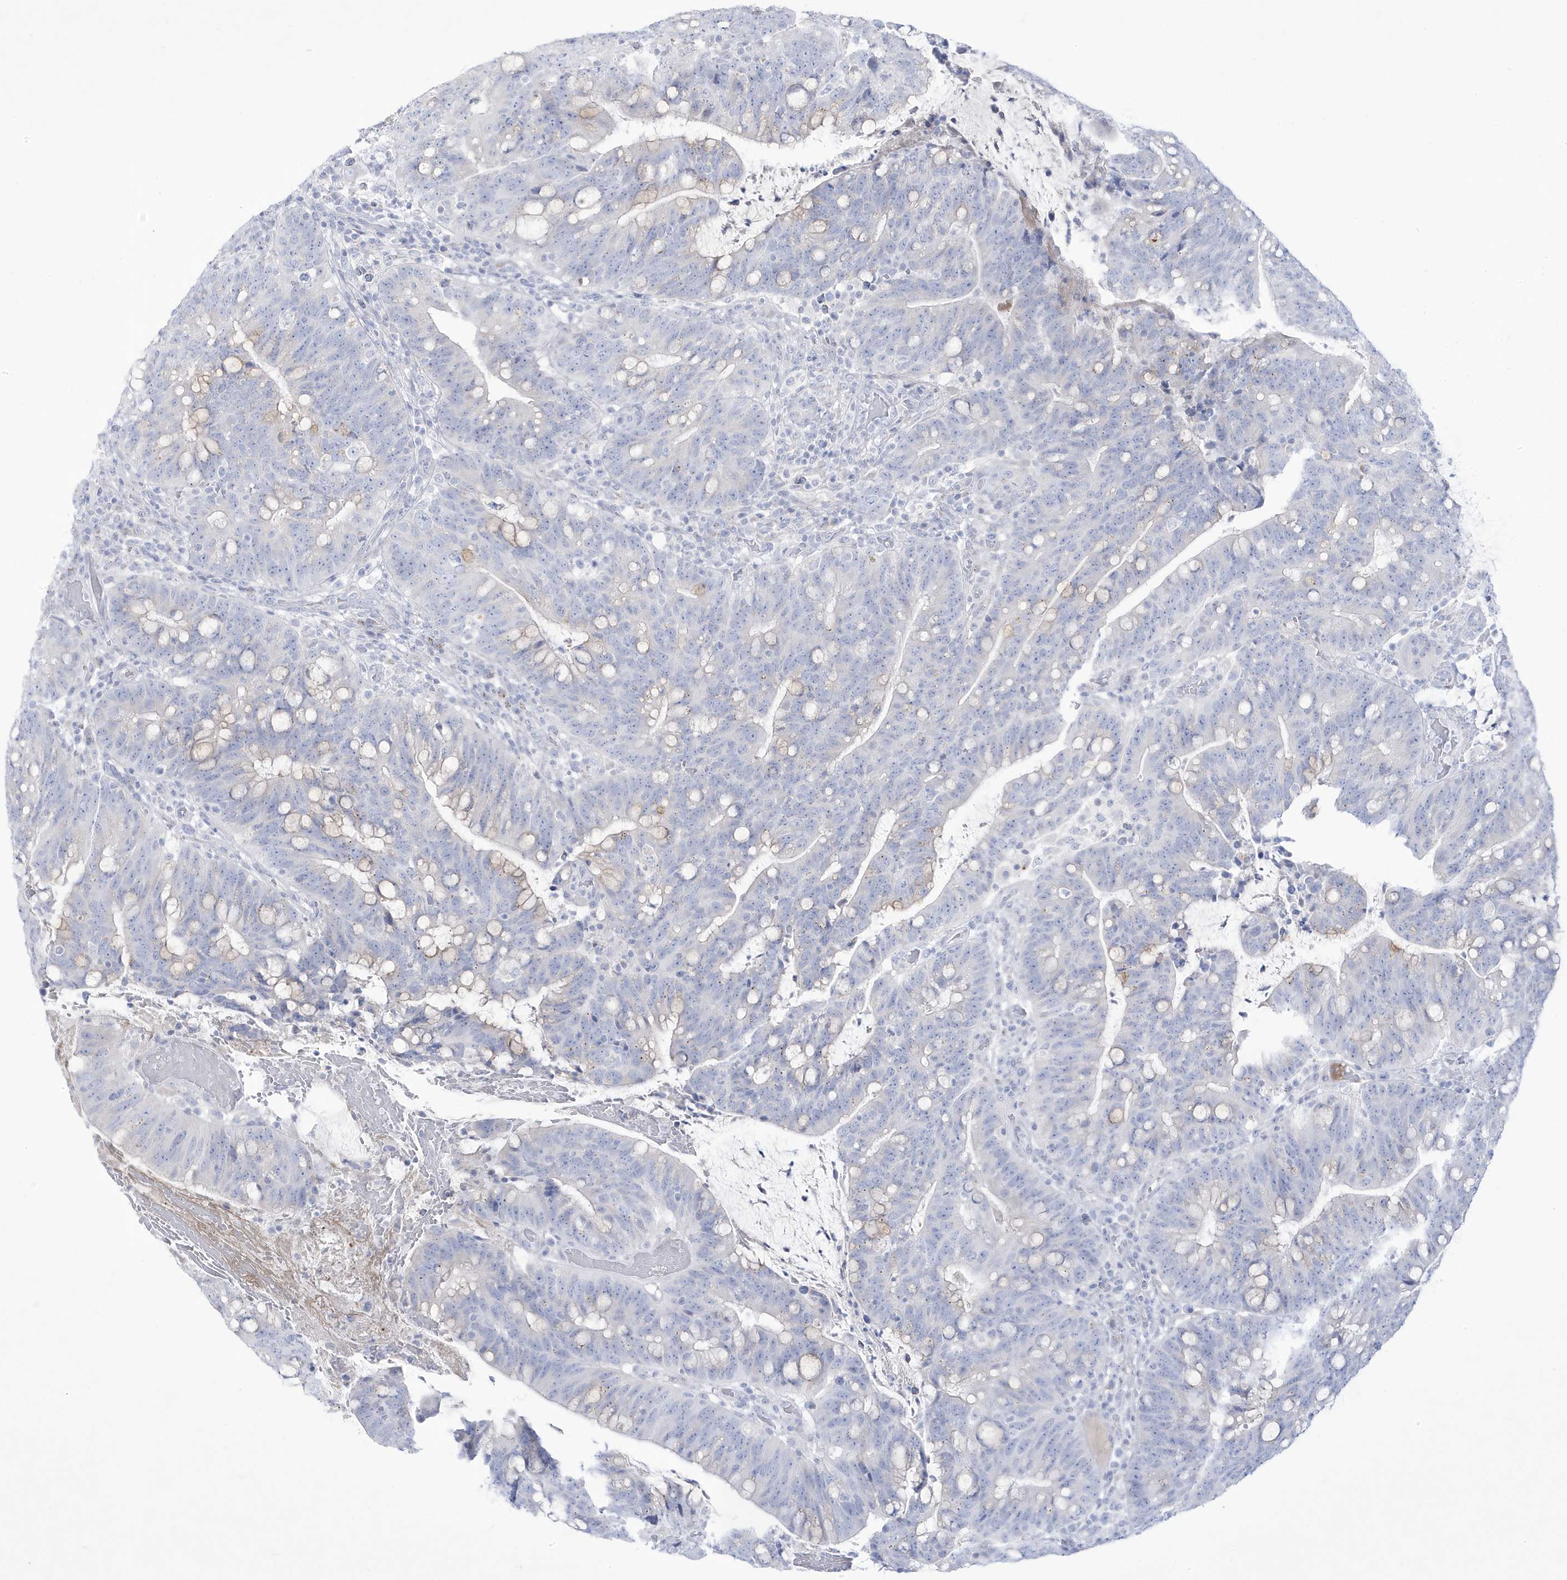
{"staining": {"intensity": "weak", "quantity": "<25%", "location": "cytoplasmic/membranous"}, "tissue": "colorectal cancer", "cell_type": "Tumor cells", "image_type": "cancer", "snomed": [{"axis": "morphology", "description": "Adenocarcinoma, NOS"}, {"axis": "topography", "description": "Colon"}], "caption": "DAB immunohistochemical staining of colorectal adenocarcinoma reveals no significant expression in tumor cells. The staining is performed using DAB (3,3'-diaminobenzidine) brown chromogen with nuclei counter-stained in using hematoxylin.", "gene": "ADAMTSL3", "patient": {"sex": "female", "age": 66}}